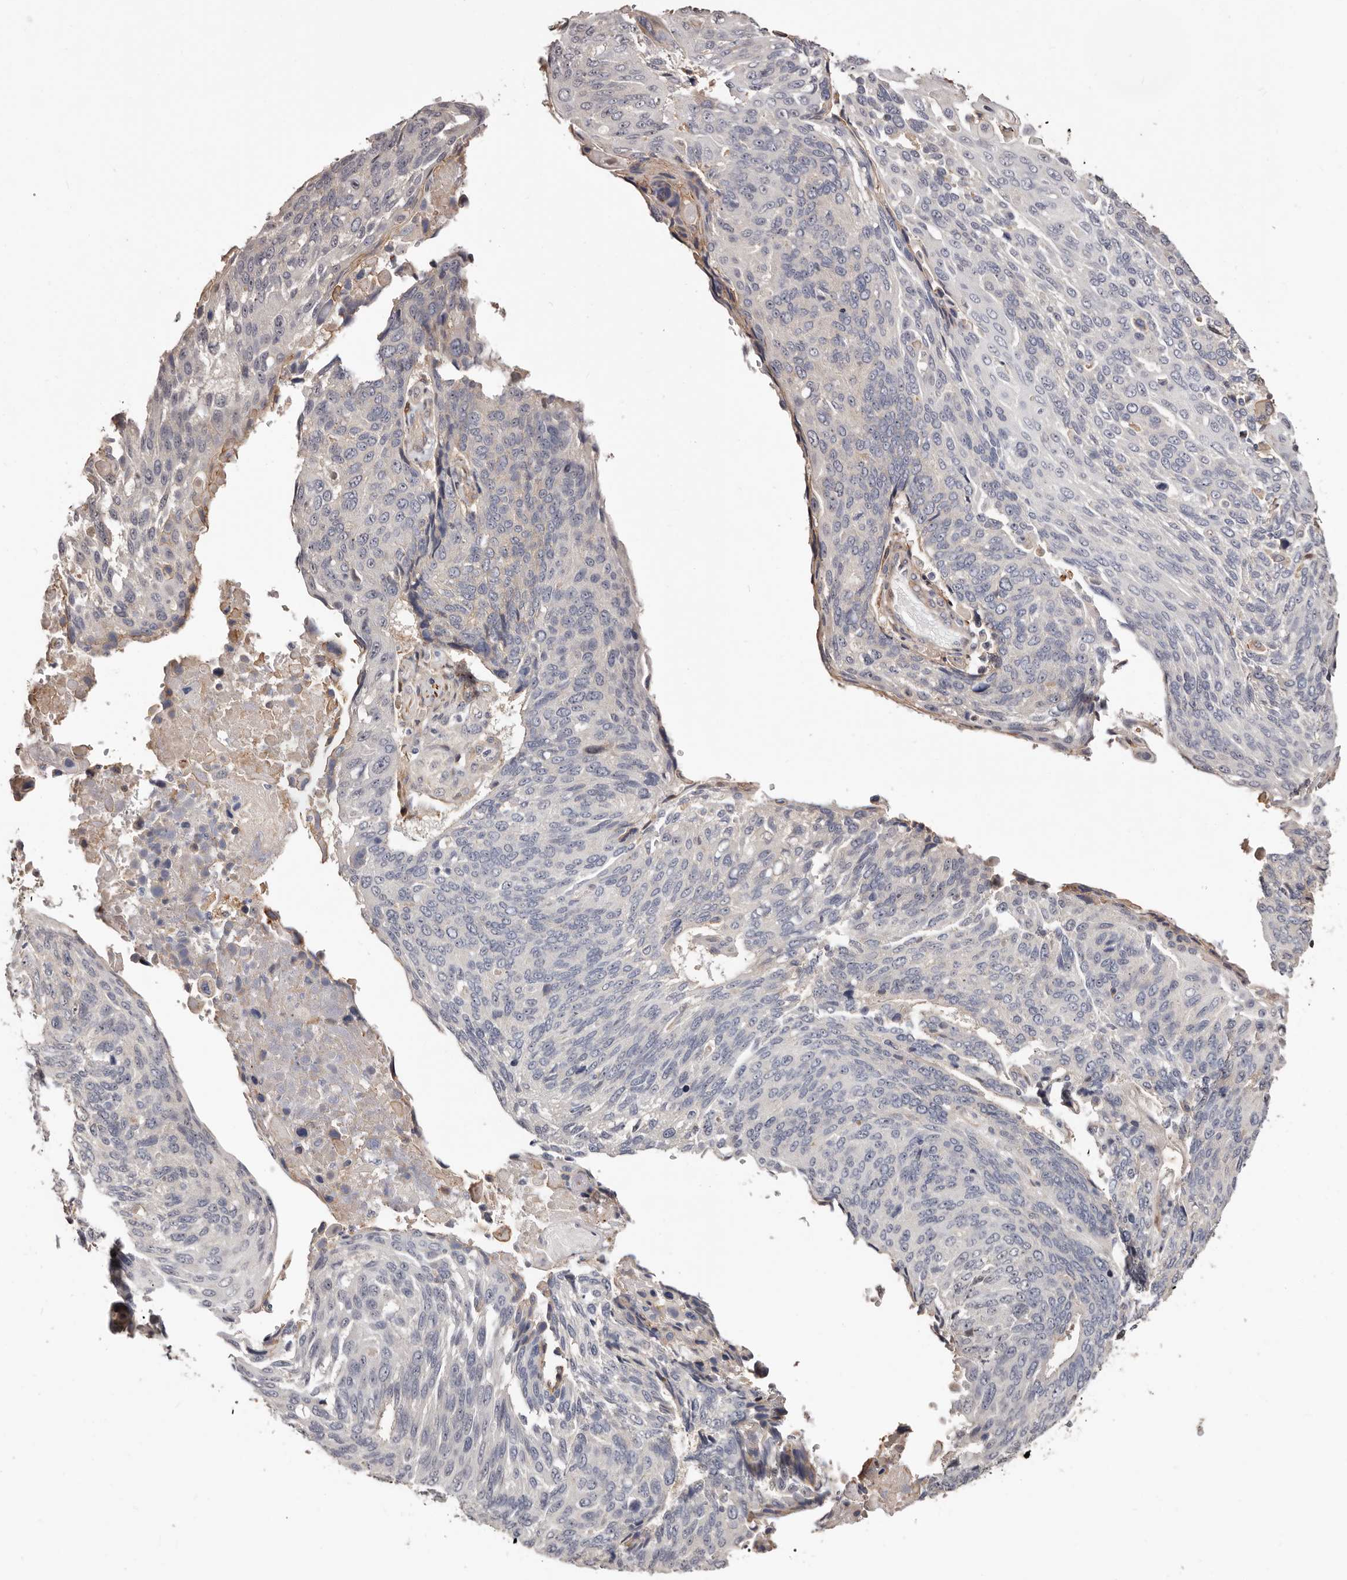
{"staining": {"intensity": "negative", "quantity": "none", "location": "none"}, "tissue": "lung cancer", "cell_type": "Tumor cells", "image_type": "cancer", "snomed": [{"axis": "morphology", "description": "Squamous cell carcinoma, NOS"}, {"axis": "topography", "description": "Lung"}], "caption": "This is an immunohistochemistry (IHC) micrograph of human lung squamous cell carcinoma. There is no positivity in tumor cells.", "gene": "TRIP13", "patient": {"sex": "male", "age": 66}}